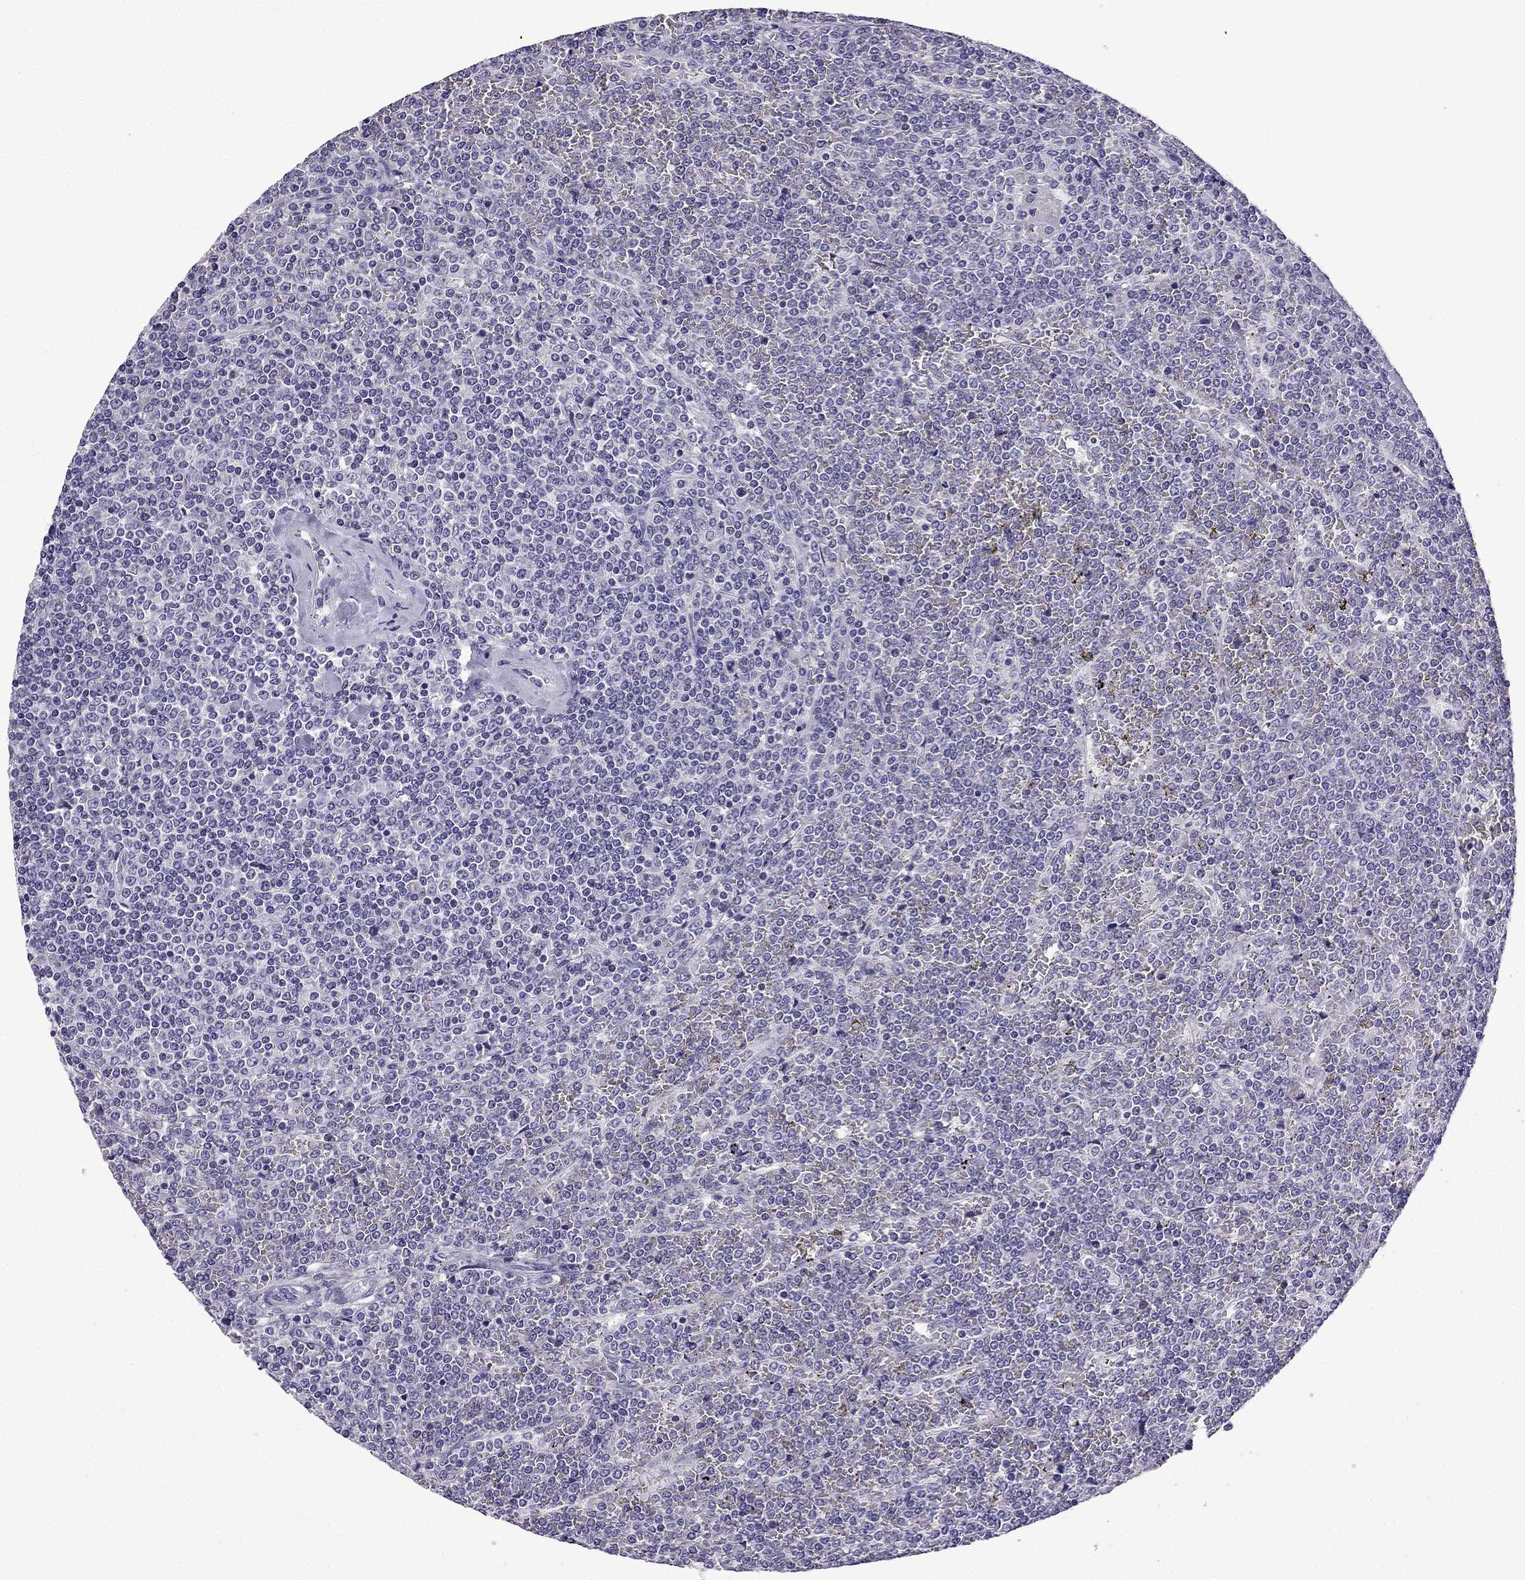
{"staining": {"intensity": "negative", "quantity": "none", "location": "none"}, "tissue": "lymphoma", "cell_type": "Tumor cells", "image_type": "cancer", "snomed": [{"axis": "morphology", "description": "Malignant lymphoma, non-Hodgkin's type, Low grade"}, {"axis": "topography", "description": "Spleen"}], "caption": "Immunohistochemical staining of low-grade malignant lymphoma, non-Hodgkin's type displays no significant positivity in tumor cells.", "gene": "TTN", "patient": {"sex": "female", "age": 19}}